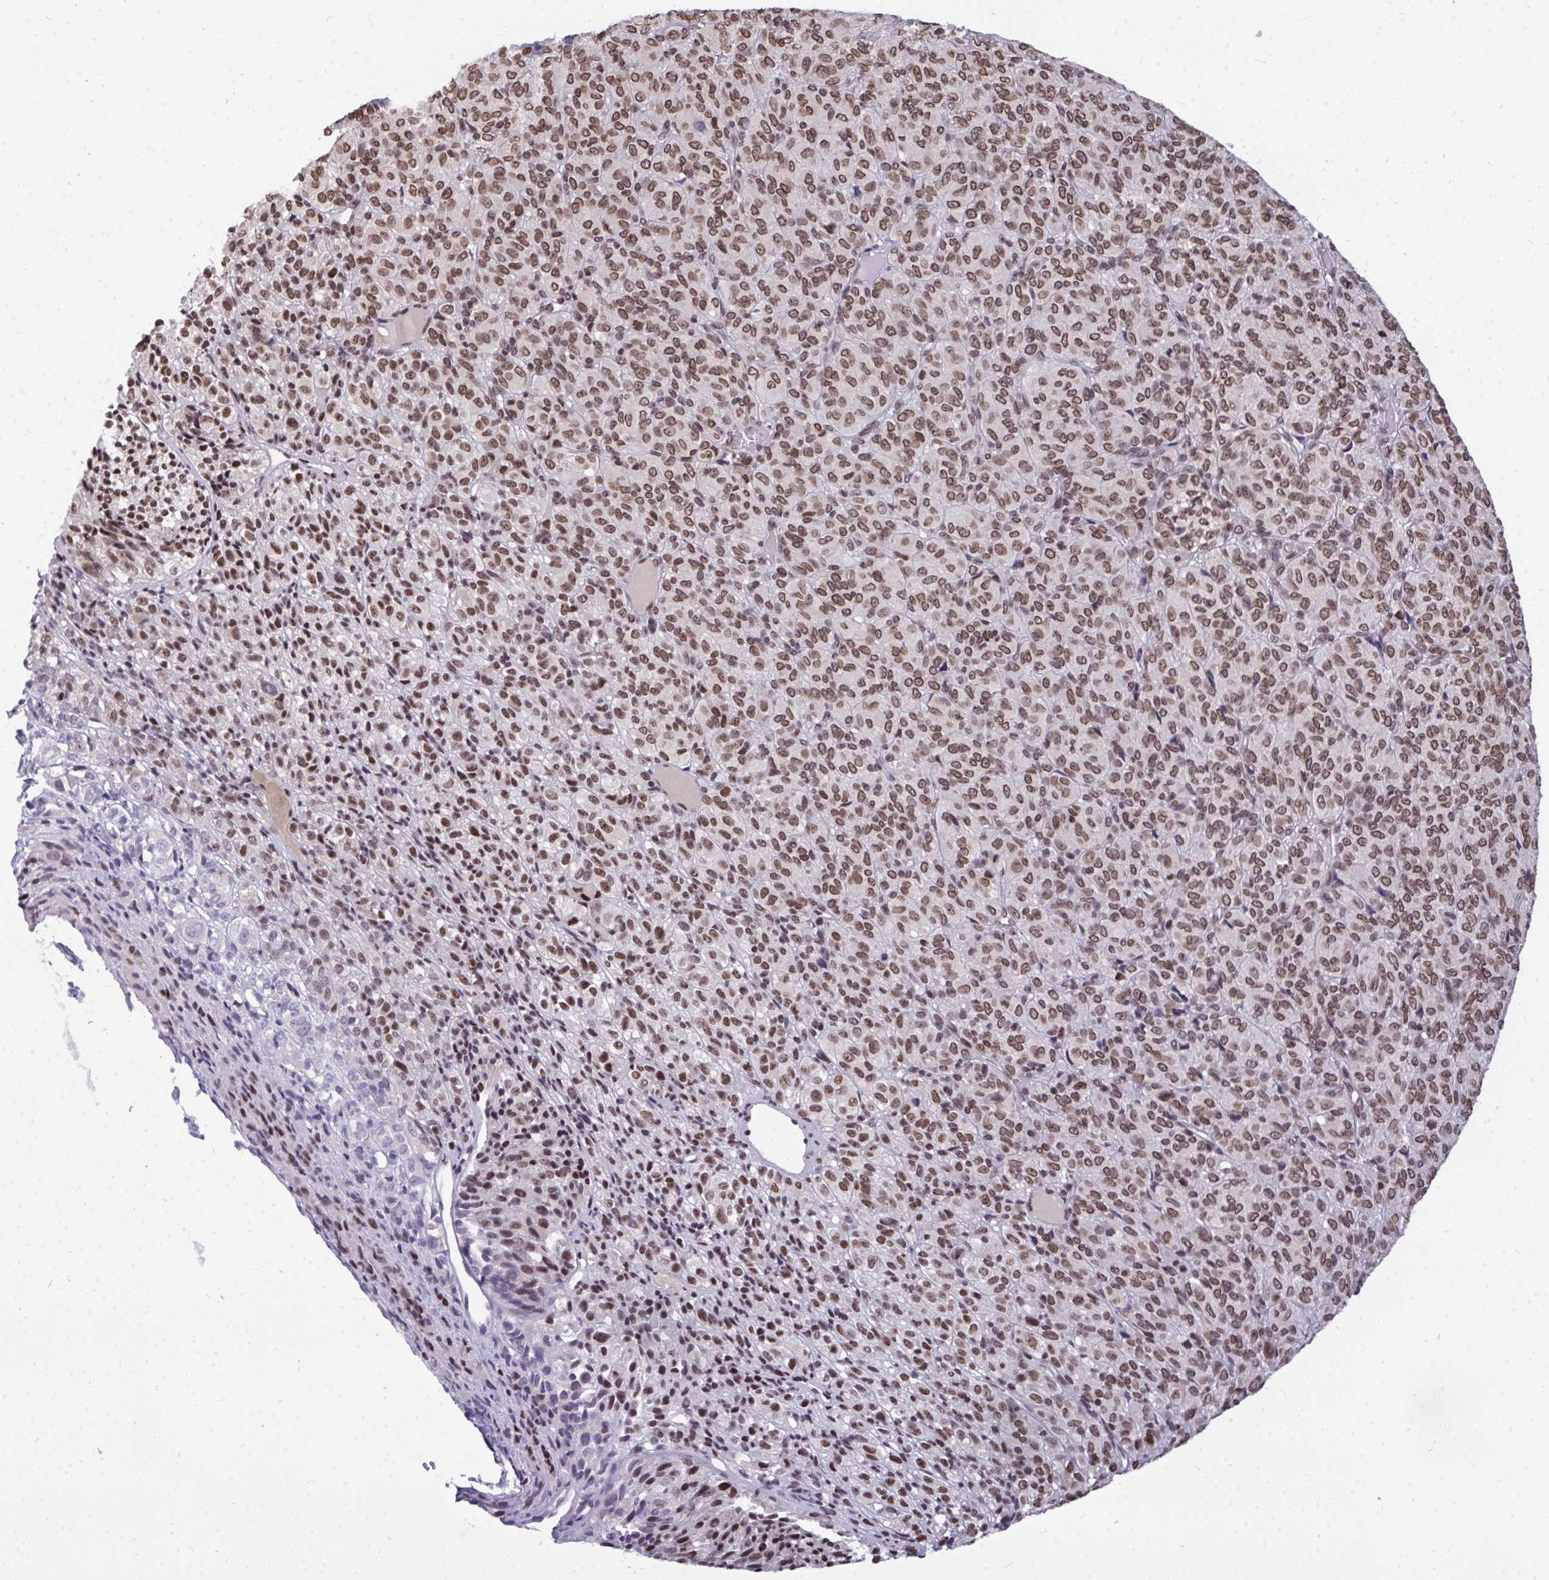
{"staining": {"intensity": "moderate", "quantity": ">75%", "location": "nuclear"}, "tissue": "melanoma", "cell_type": "Tumor cells", "image_type": "cancer", "snomed": [{"axis": "morphology", "description": "Malignant melanoma, Metastatic site"}, {"axis": "topography", "description": "Brain"}], "caption": "This photomicrograph shows immunohistochemistry (IHC) staining of malignant melanoma (metastatic site), with medium moderate nuclear staining in approximately >75% of tumor cells.", "gene": "JPT1", "patient": {"sex": "female", "age": 56}}